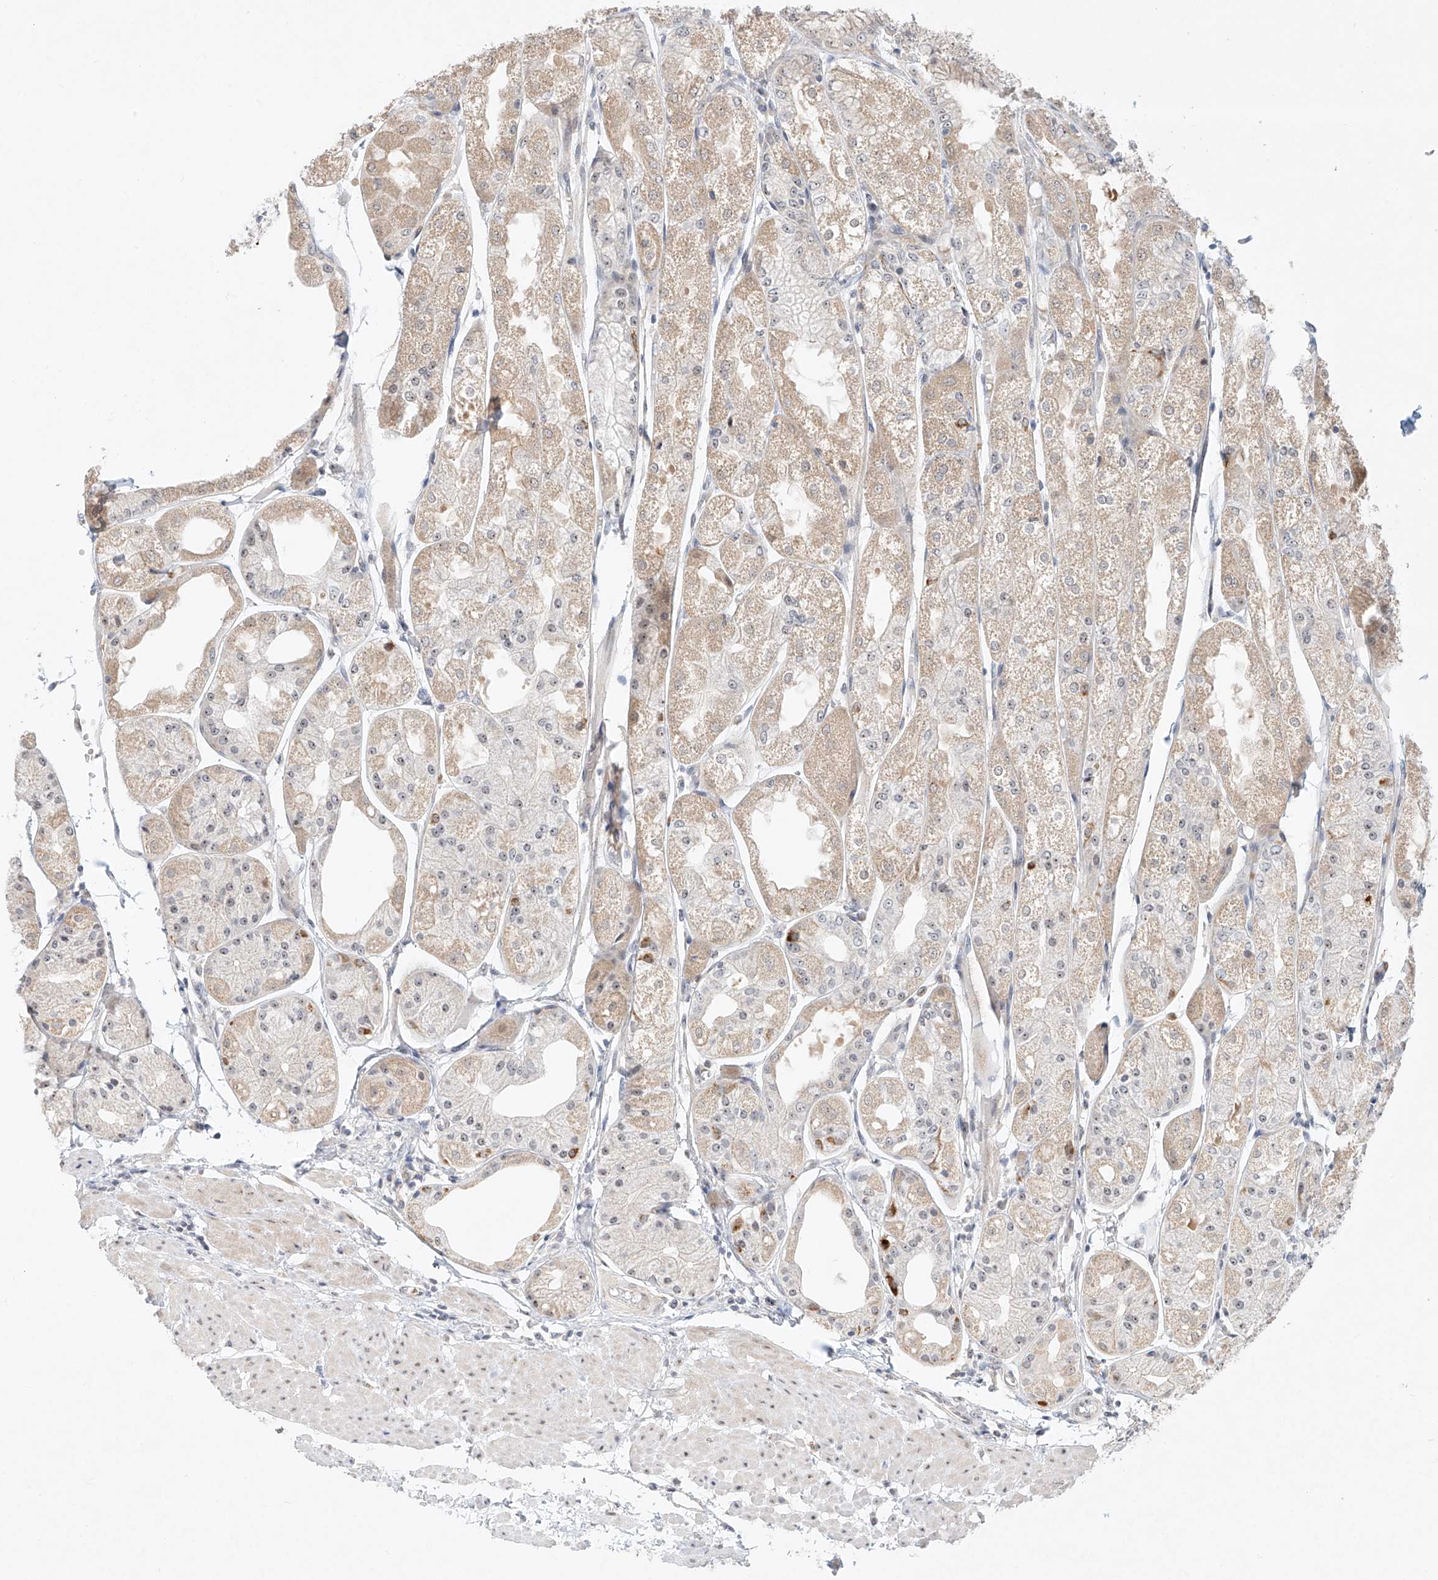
{"staining": {"intensity": "weak", "quantity": ">75%", "location": "cytoplasmic/membranous"}, "tissue": "stomach", "cell_type": "Glandular cells", "image_type": "normal", "snomed": [{"axis": "morphology", "description": "Normal tissue, NOS"}, {"axis": "topography", "description": "Stomach, upper"}], "caption": "Immunohistochemical staining of normal human stomach displays low levels of weak cytoplasmic/membranous expression in about >75% of glandular cells. Using DAB (3,3'-diaminobenzidine) (brown) and hematoxylin (blue) stains, captured at high magnification using brightfield microscopy.", "gene": "TASP1", "patient": {"sex": "male", "age": 72}}